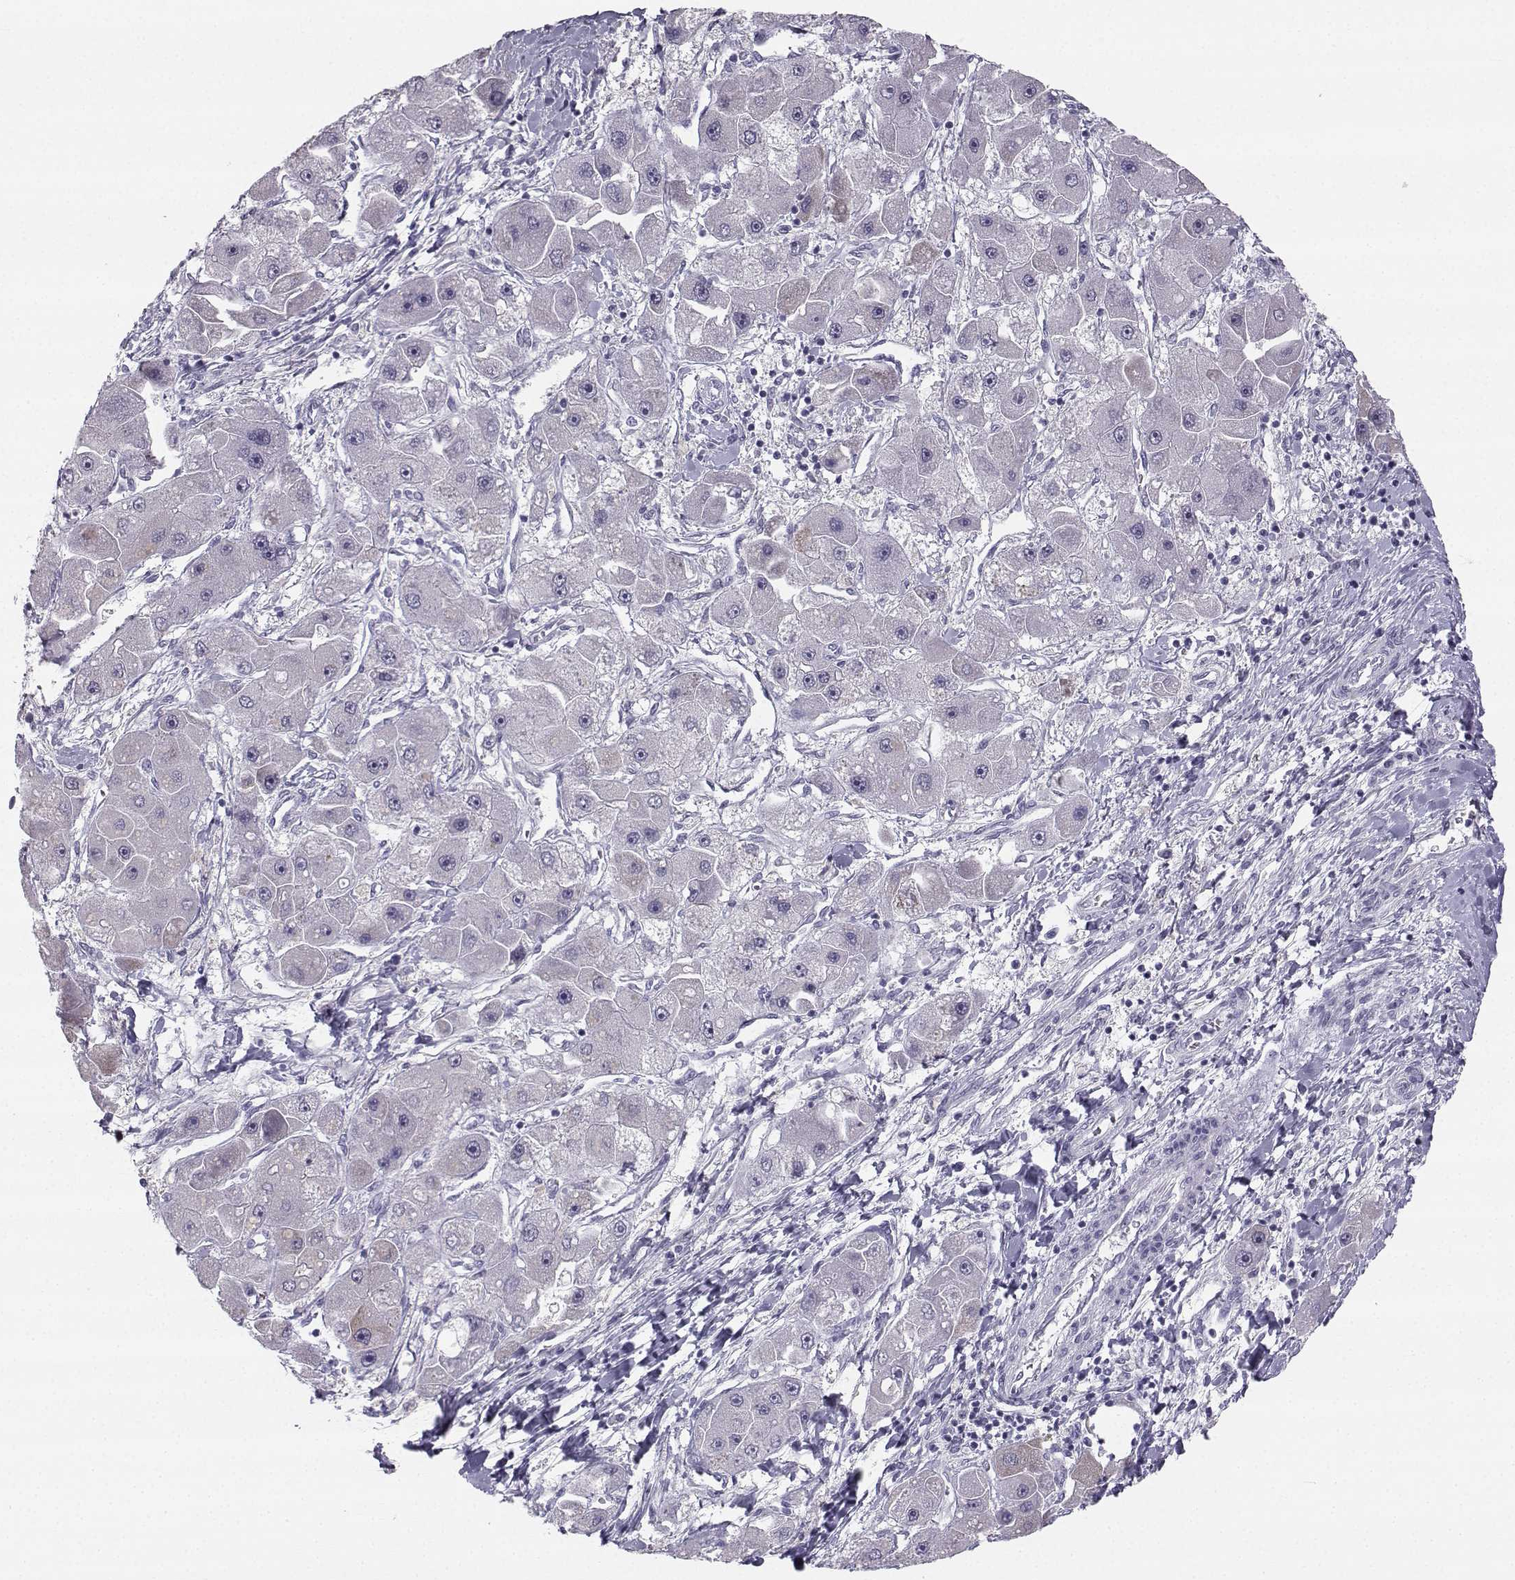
{"staining": {"intensity": "negative", "quantity": "none", "location": "none"}, "tissue": "liver cancer", "cell_type": "Tumor cells", "image_type": "cancer", "snomed": [{"axis": "morphology", "description": "Carcinoma, Hepatocellular, NOS"}, {"axis": "topography", "description": "Liver"}], "caption": "Image shows no significant protein positivity in tumor cells of liver hepatocellular carcinoma.", "gene": "SYCE1", "patient": {"sex": "male", "age": 24}}